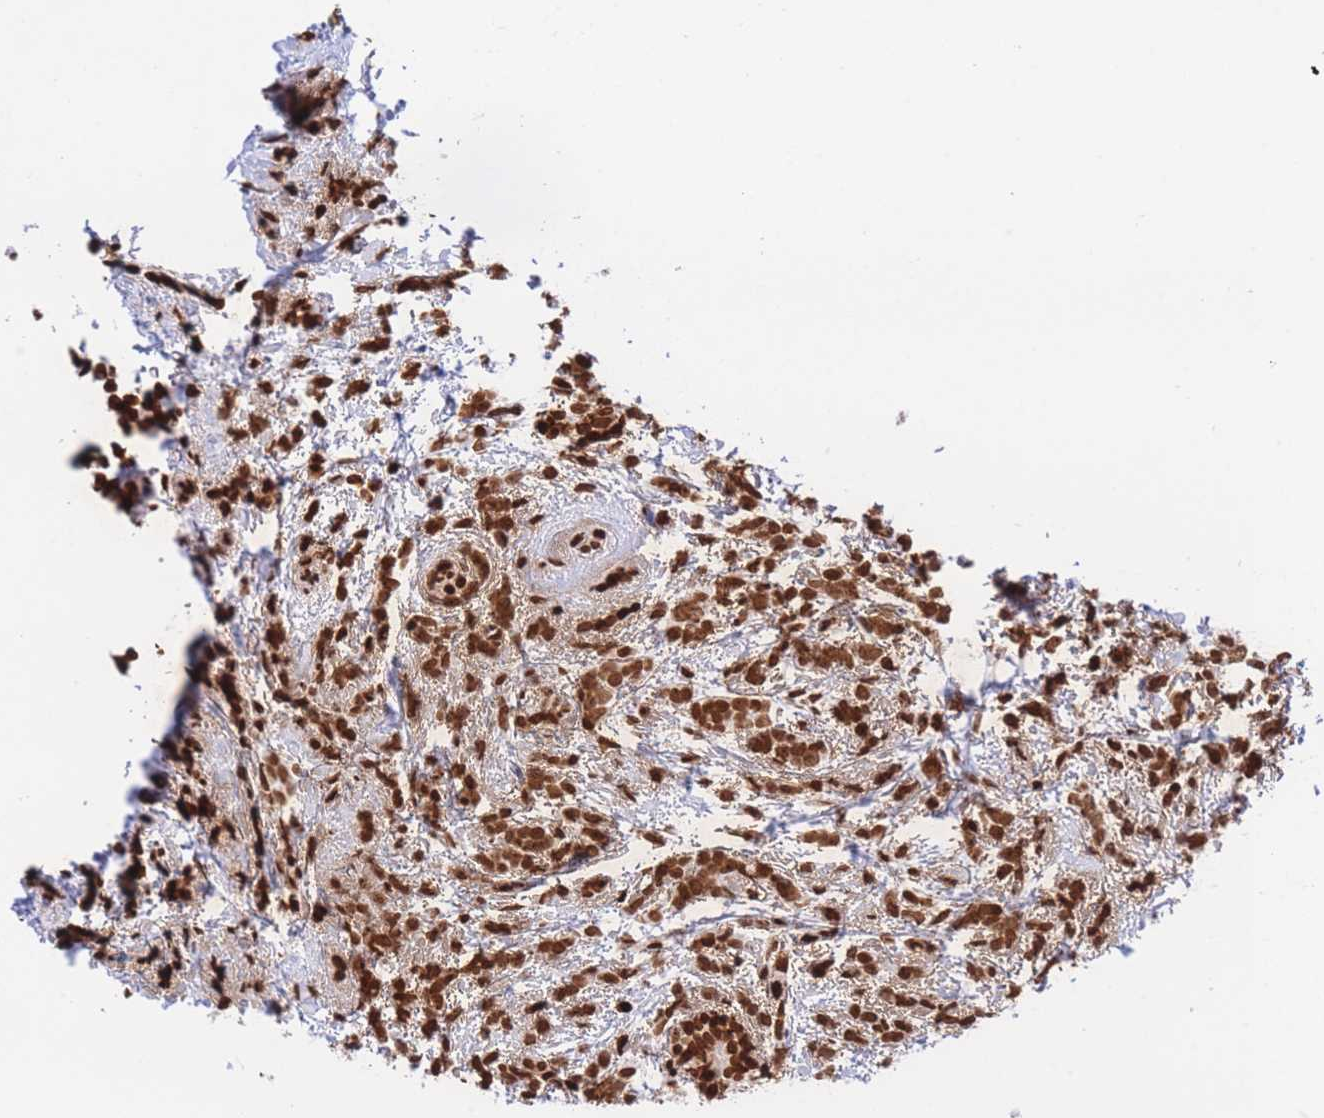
{"staining": {"intensity": "strong", "quantity": ">75%", "location": "nuclear"}, "tissue": "breast cancer", "cell_type": "Tumor cells", "image_type": "cancer", "snomed": [{"axis": "morphology", "description": "Lobular carcinoma"}, {"axis": "topography", "description": "Breast"}], "caption": "Immunohistochemical staining of human breast lobular carcinoma demonstrates high levels of strong nuclear protein positivity in approximately >75% of tumor cells. The protein of interest is shown in brown color, while the nuclei are stained blue.", "gene": "H2BC11", "patient": {"sex": "female", "age": 58}}